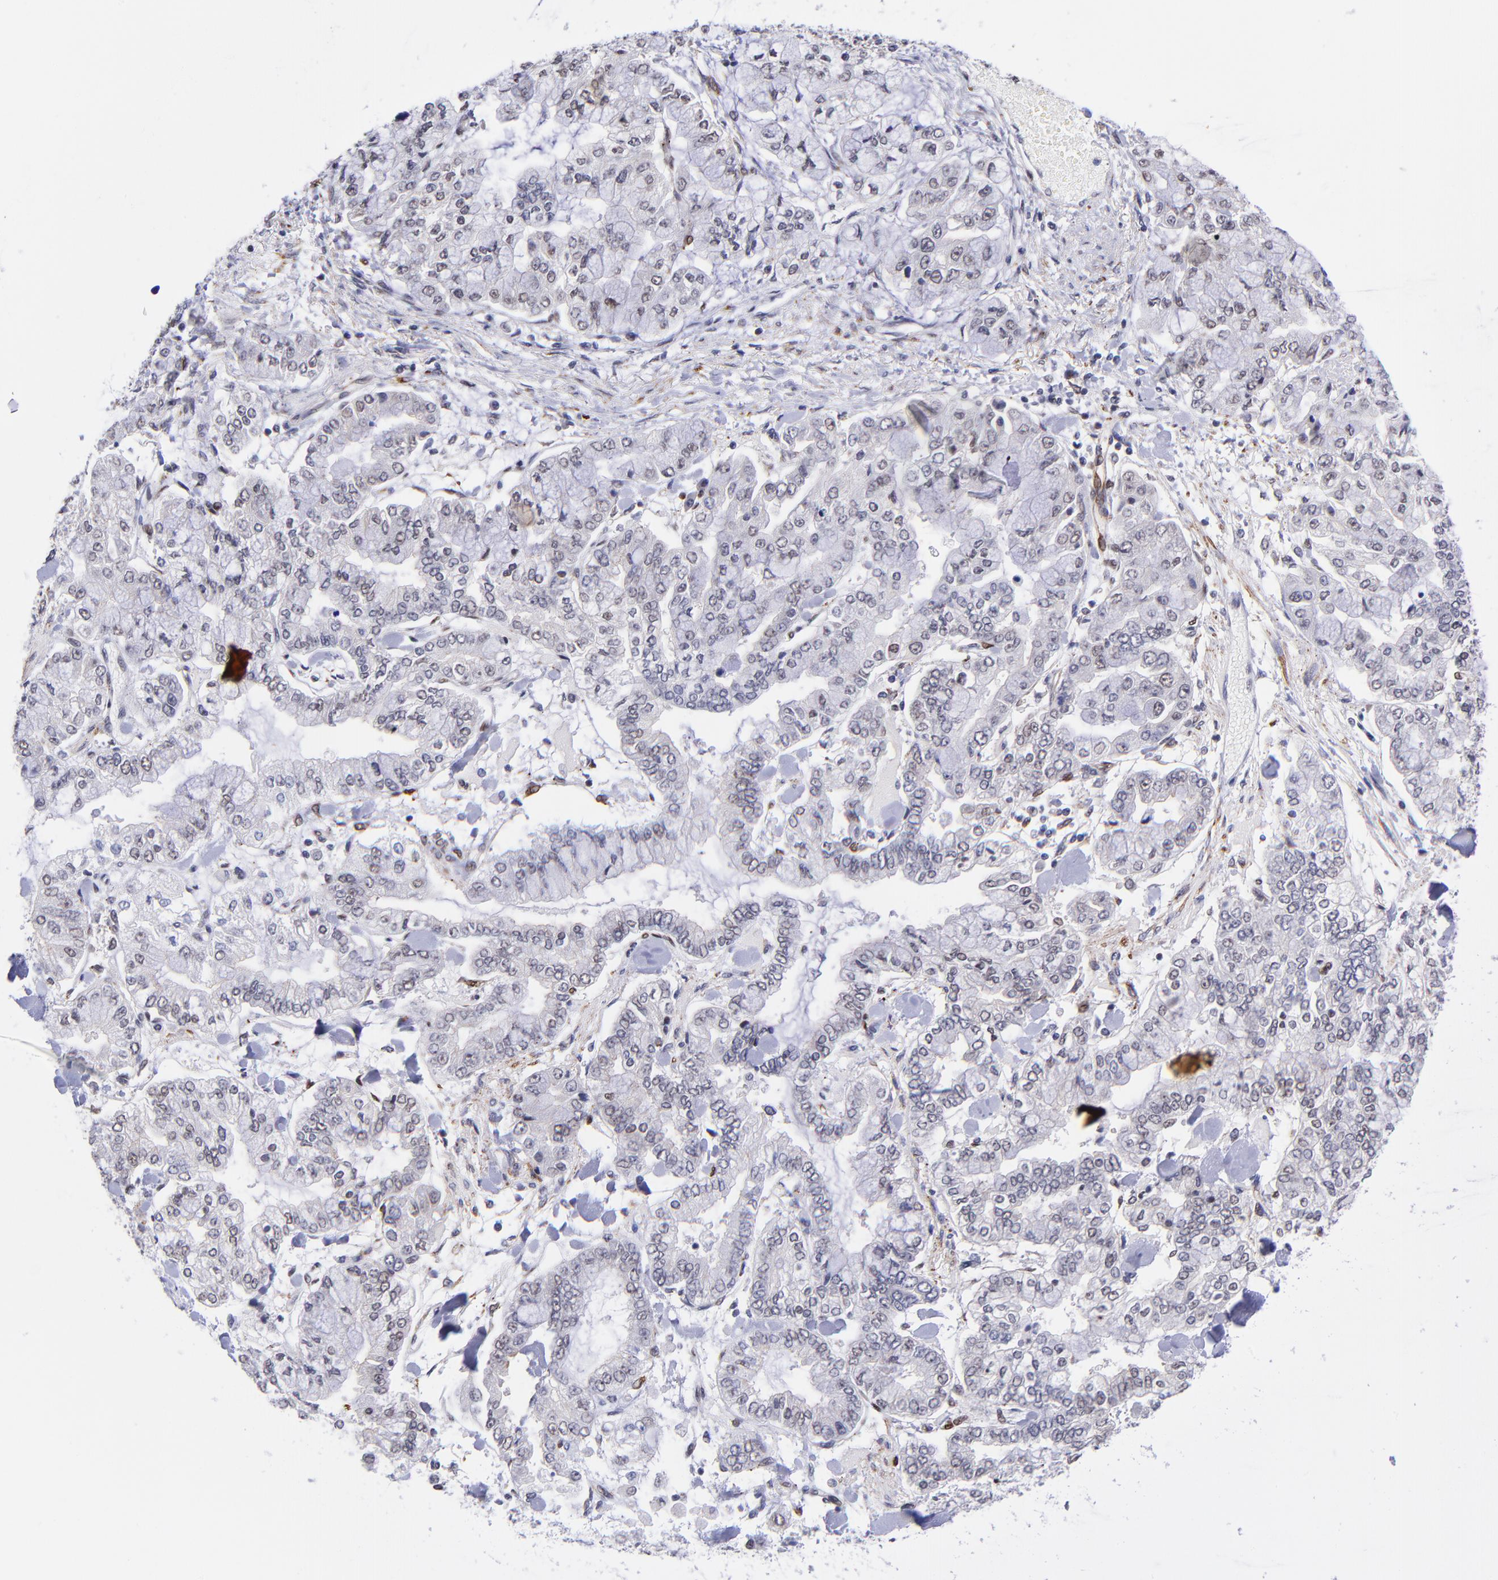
{"staining": {"intensity": "weak", "quantity": "<25%", "location": "nuclear"}, "tissue": "stomach cancer", "cell_type": "Tumor cells", "image_type": "cancer", "snomed": [{"axis": "morphology", "description": "Normal tissue, NOS"}, {"axis": "morphology", "description": "Adenocarcinoma, NOS"}, {"axis": "topography", "description": "Stomach, upper"}, {"axis": "topography", "description": "Stomach"}], "caption": "This is an IHC histopathology image of human stomach cancer. There is no expression in tumor cells.", "gene": "SOX6", "patient": {"sex": "male", "age": 76}}